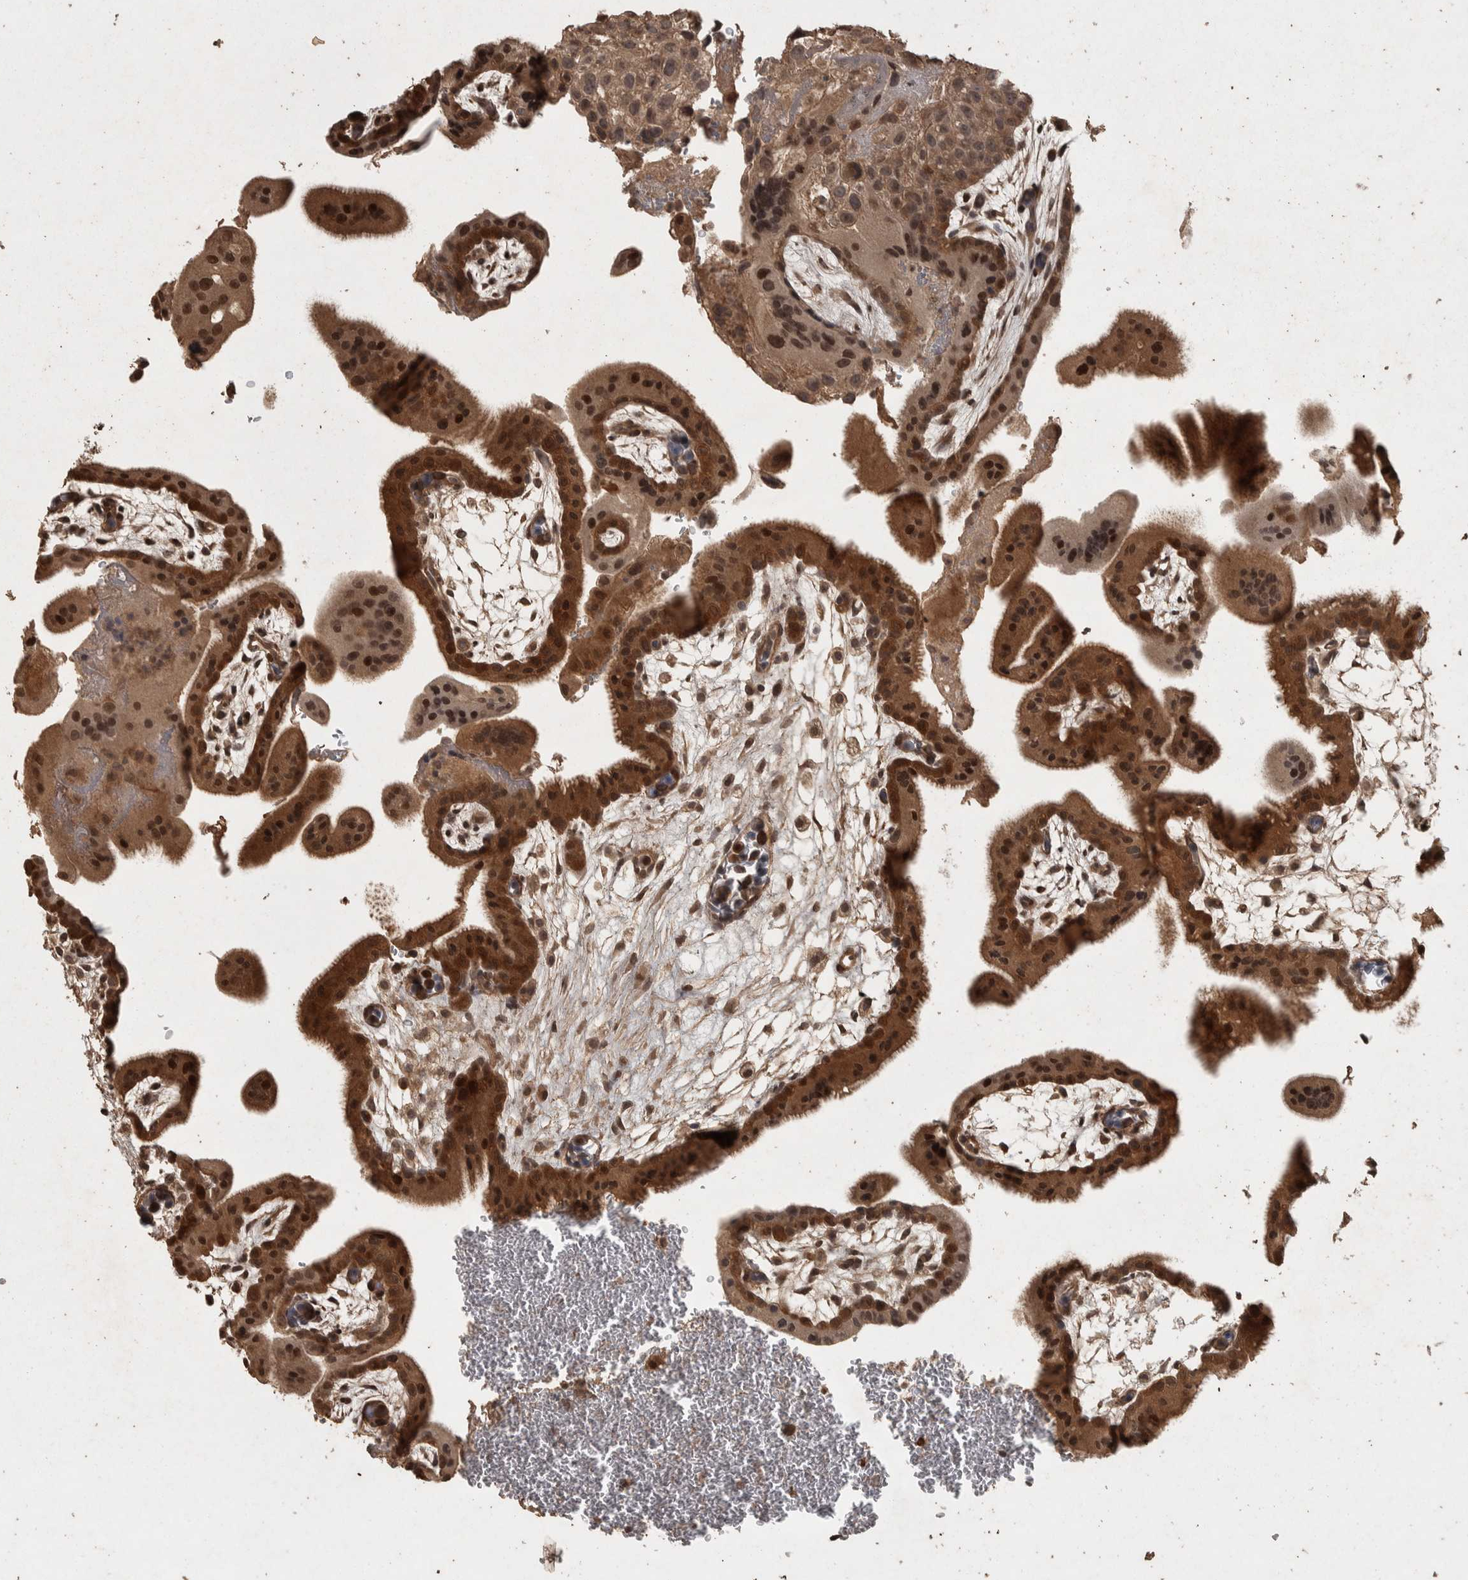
{"staining": {"intensity": "moderate", "quantity": ">75%", "location": "cytoplasmic/membranous,nuclear"}, "tissue": "placenta", "cell_type": "Decidual cells", "image_type": "normal", "snomed": [{"axis": "morphology", "description": "Normal tissue, NOS"}, {"axis": "topography", "description": "Placenta"}], "caption": "Immunohistochemistry (IHC) staining of normal placenta, which shows medium levels of moderate cytoplasmic/membranous,nuclear positivity in about >75% of decidual cells indicating moderate cytoplasmic/membranous,nuclear protein staining. The staining was performed using DAB (brown) for protein detection and nuclei were counterstained in hematoxylin (blue).", "gene": "ACO1", "patient": {"sex": "female", "age": 35}}